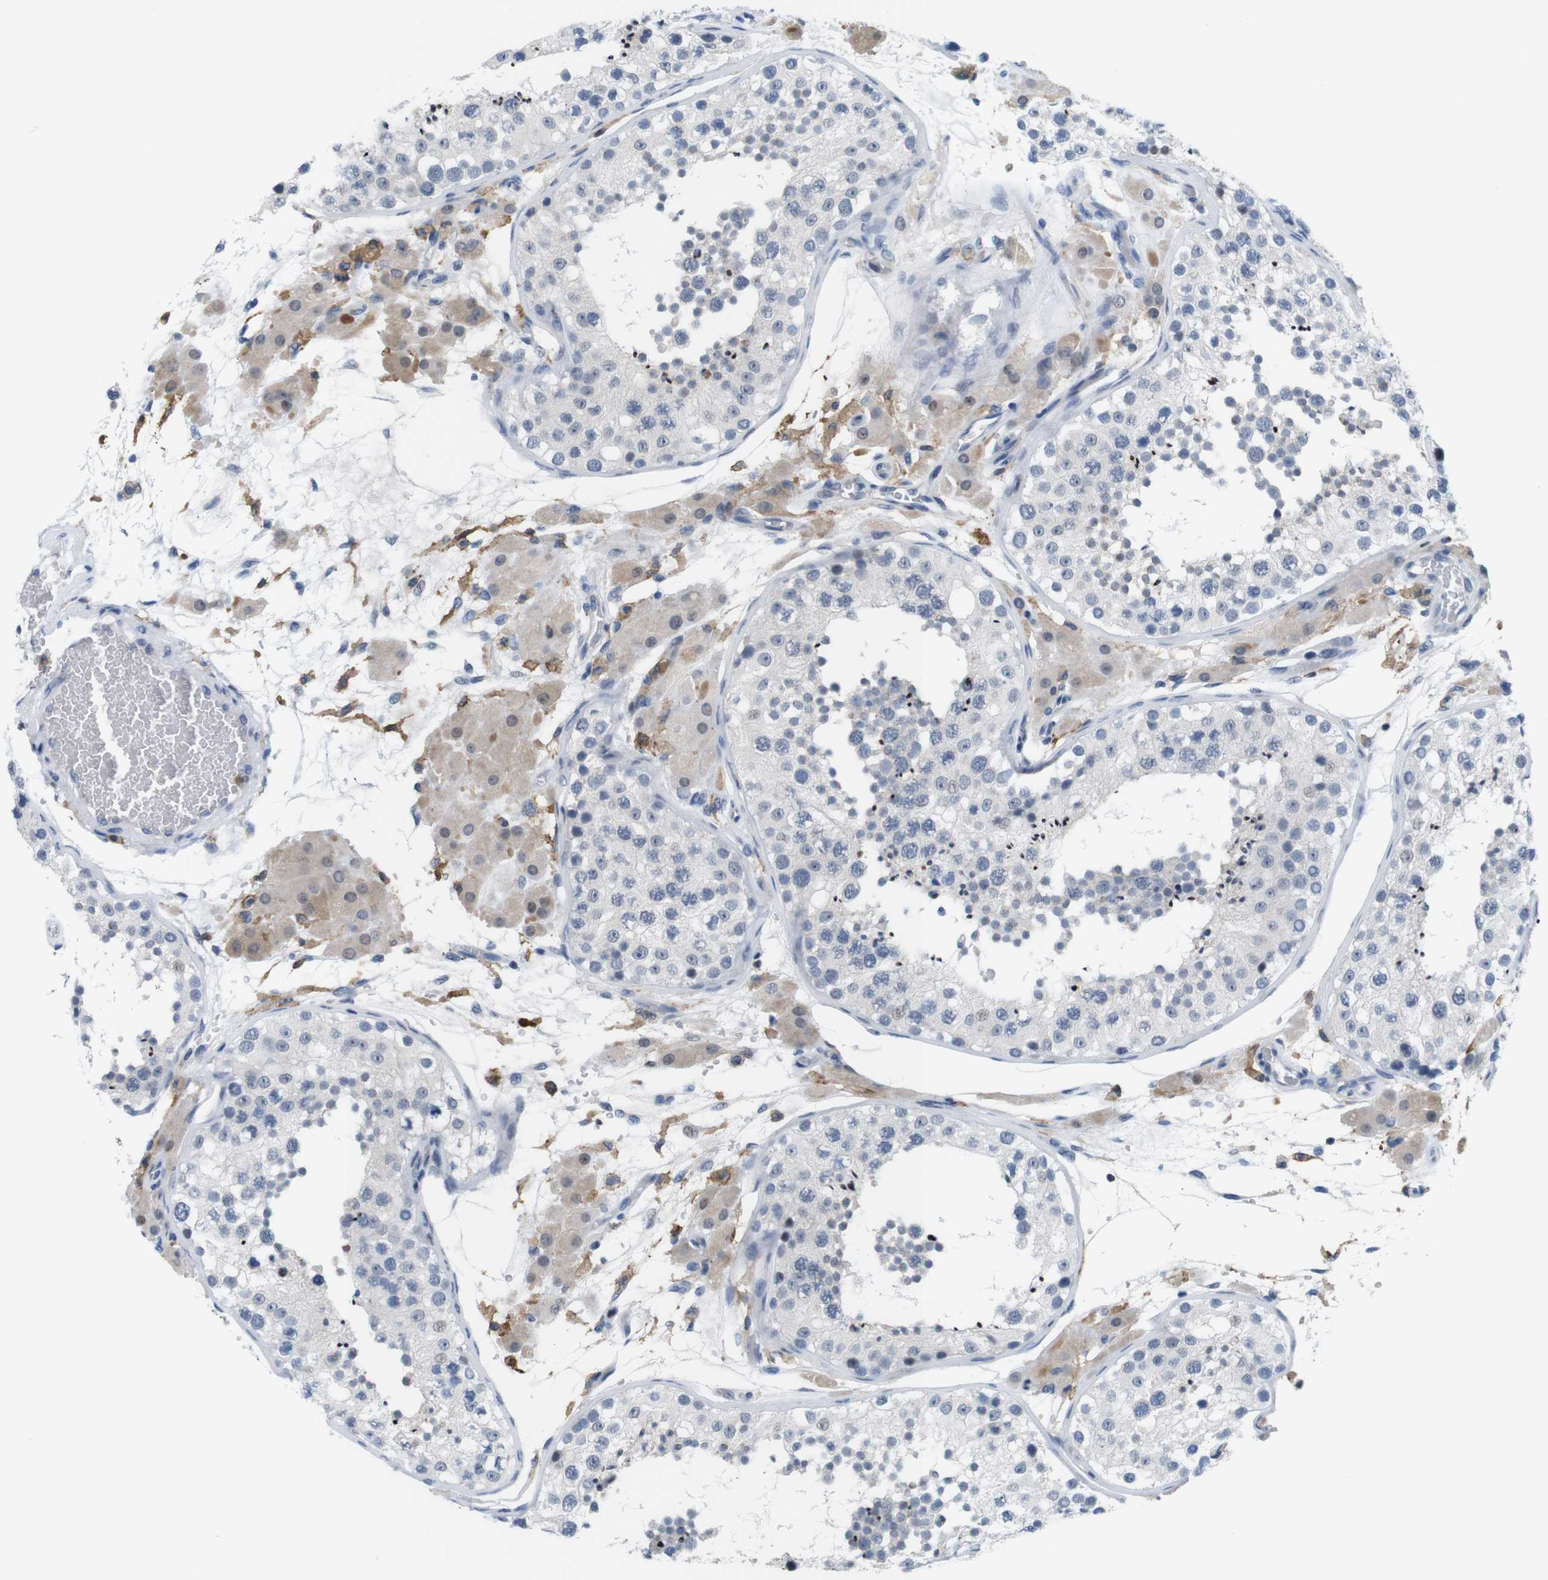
{"staining": {"intensity": "negative", "quantity": "none", "location": "none"}, "tissue": "testis", "cell_type": "Cells in seminiferous ducts", "image_type": "normal", "snomed": [{"axis": "morphology", "description": "Normal tissue, NOS"}, {"axis": "topography", "description": "Testis"}], "caption": "A high-resolution photomicrograph shows immunohistochemistry (IHC) staining of benign testis, which exhibits no significant expression in cells in seminiferous ducts.", "gene": "CD300C", "patient": {"sex": "male", "age": 26}}